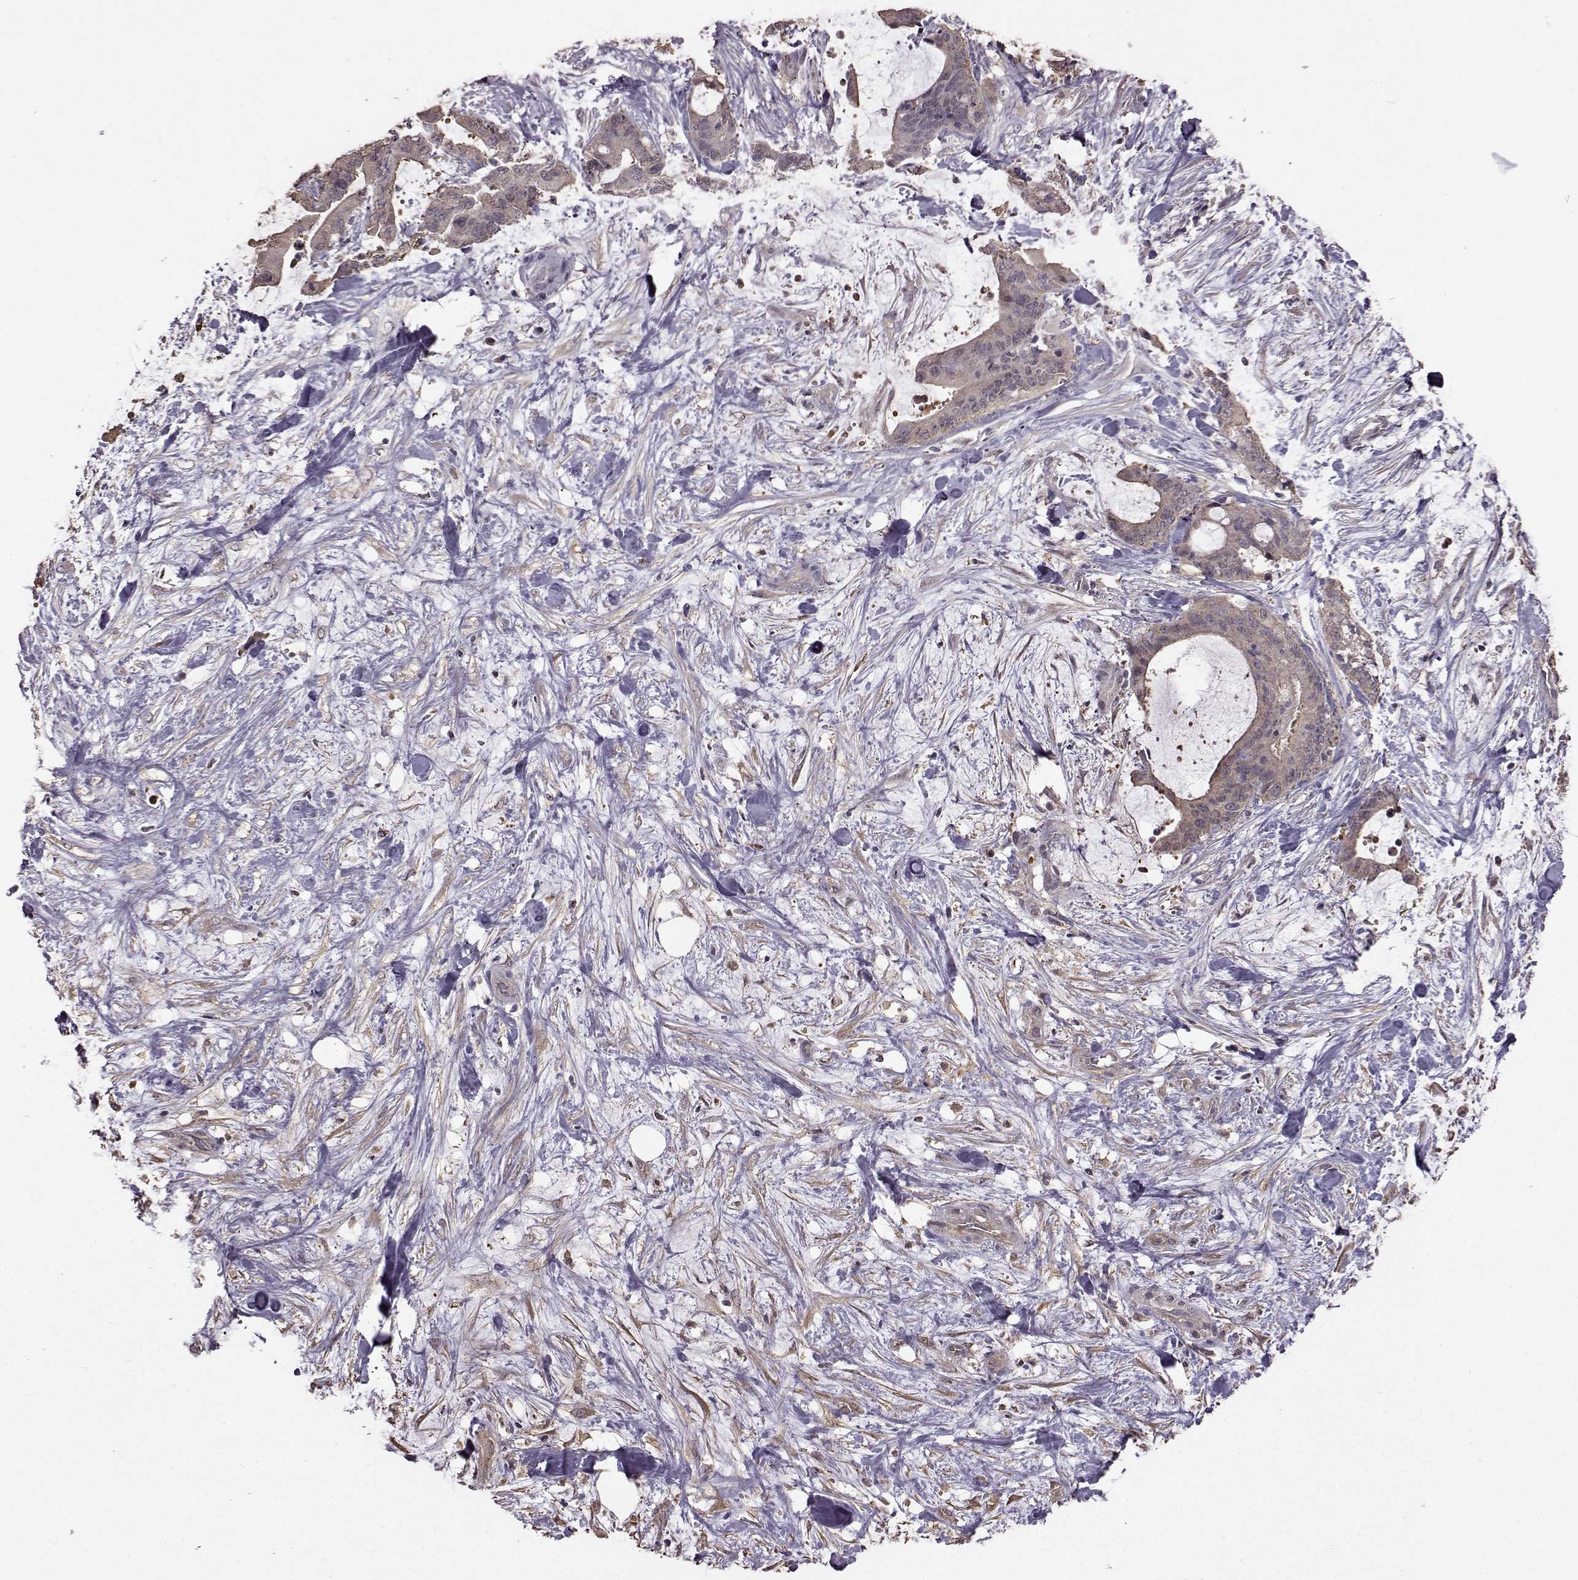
{"staining": {"intensity": "moderate", "quantity": "25%-75%", "location": "cytoplasmic/membranous"}, "tissue": "liver cancer", "cell_type": "Tumor cells", "image_type": "cancer", "snomed": [{"axis": "morphology", "description": "Cholangiocarcinoma"}, {"axis": "topography", "description": "Liver"}], "caption": "Liver cholangiocarcinoma was stained to show a protein in brown. There is medium levels of moderate cytoplasmic/membranous staining in approximately 25%-75% of tumor cells.", "gene": "NME1-NME2", "patient": {"sex": "female", "age": 73}}